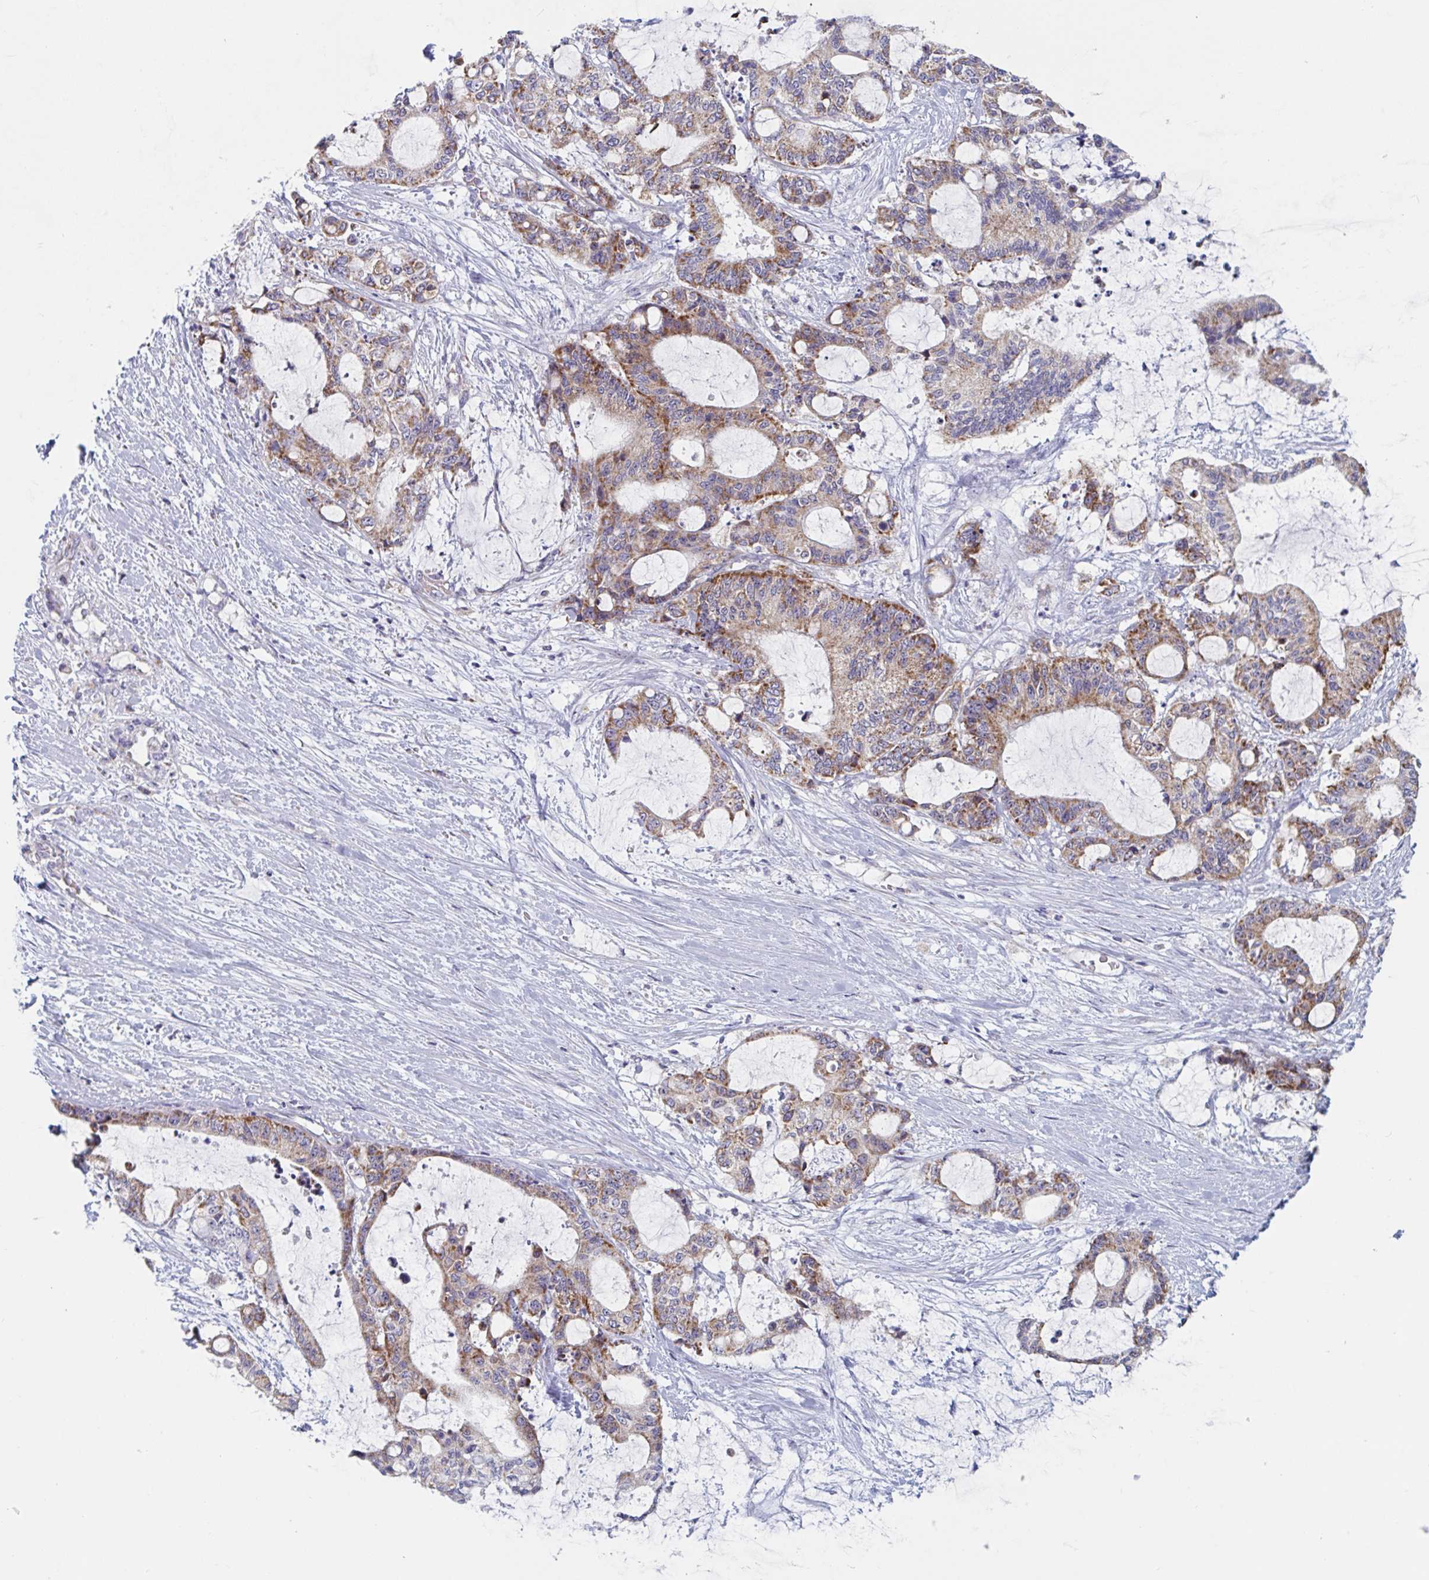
{"staining": {"intensity": "strong", "quantity": "25%-75%", "location": "cytoplasmic/membranous,nuclear"}, "tissue": "liver cancer", "cell_type": "Tumor cells", "image_type": "cancer", "snomed": [{"axis": "morphology", "description": "Normal tissue, NOS"}, {"axis": "morphology", "description": "Cholangiocarcinoma"}, {"axis": "topography", "description": "Liver"}, {"axis": "topography", "description": "Peripheral nerve tissue"}], "caption": "About 25%-75% of tumor cells in liver cancer exhibit strong cytoplasmic/membranous and nuclear protein staining as visualized by brown immunohistochemical staining.", "gene": "MRPL53", "patient": {"sex": "female", "age": 73}}